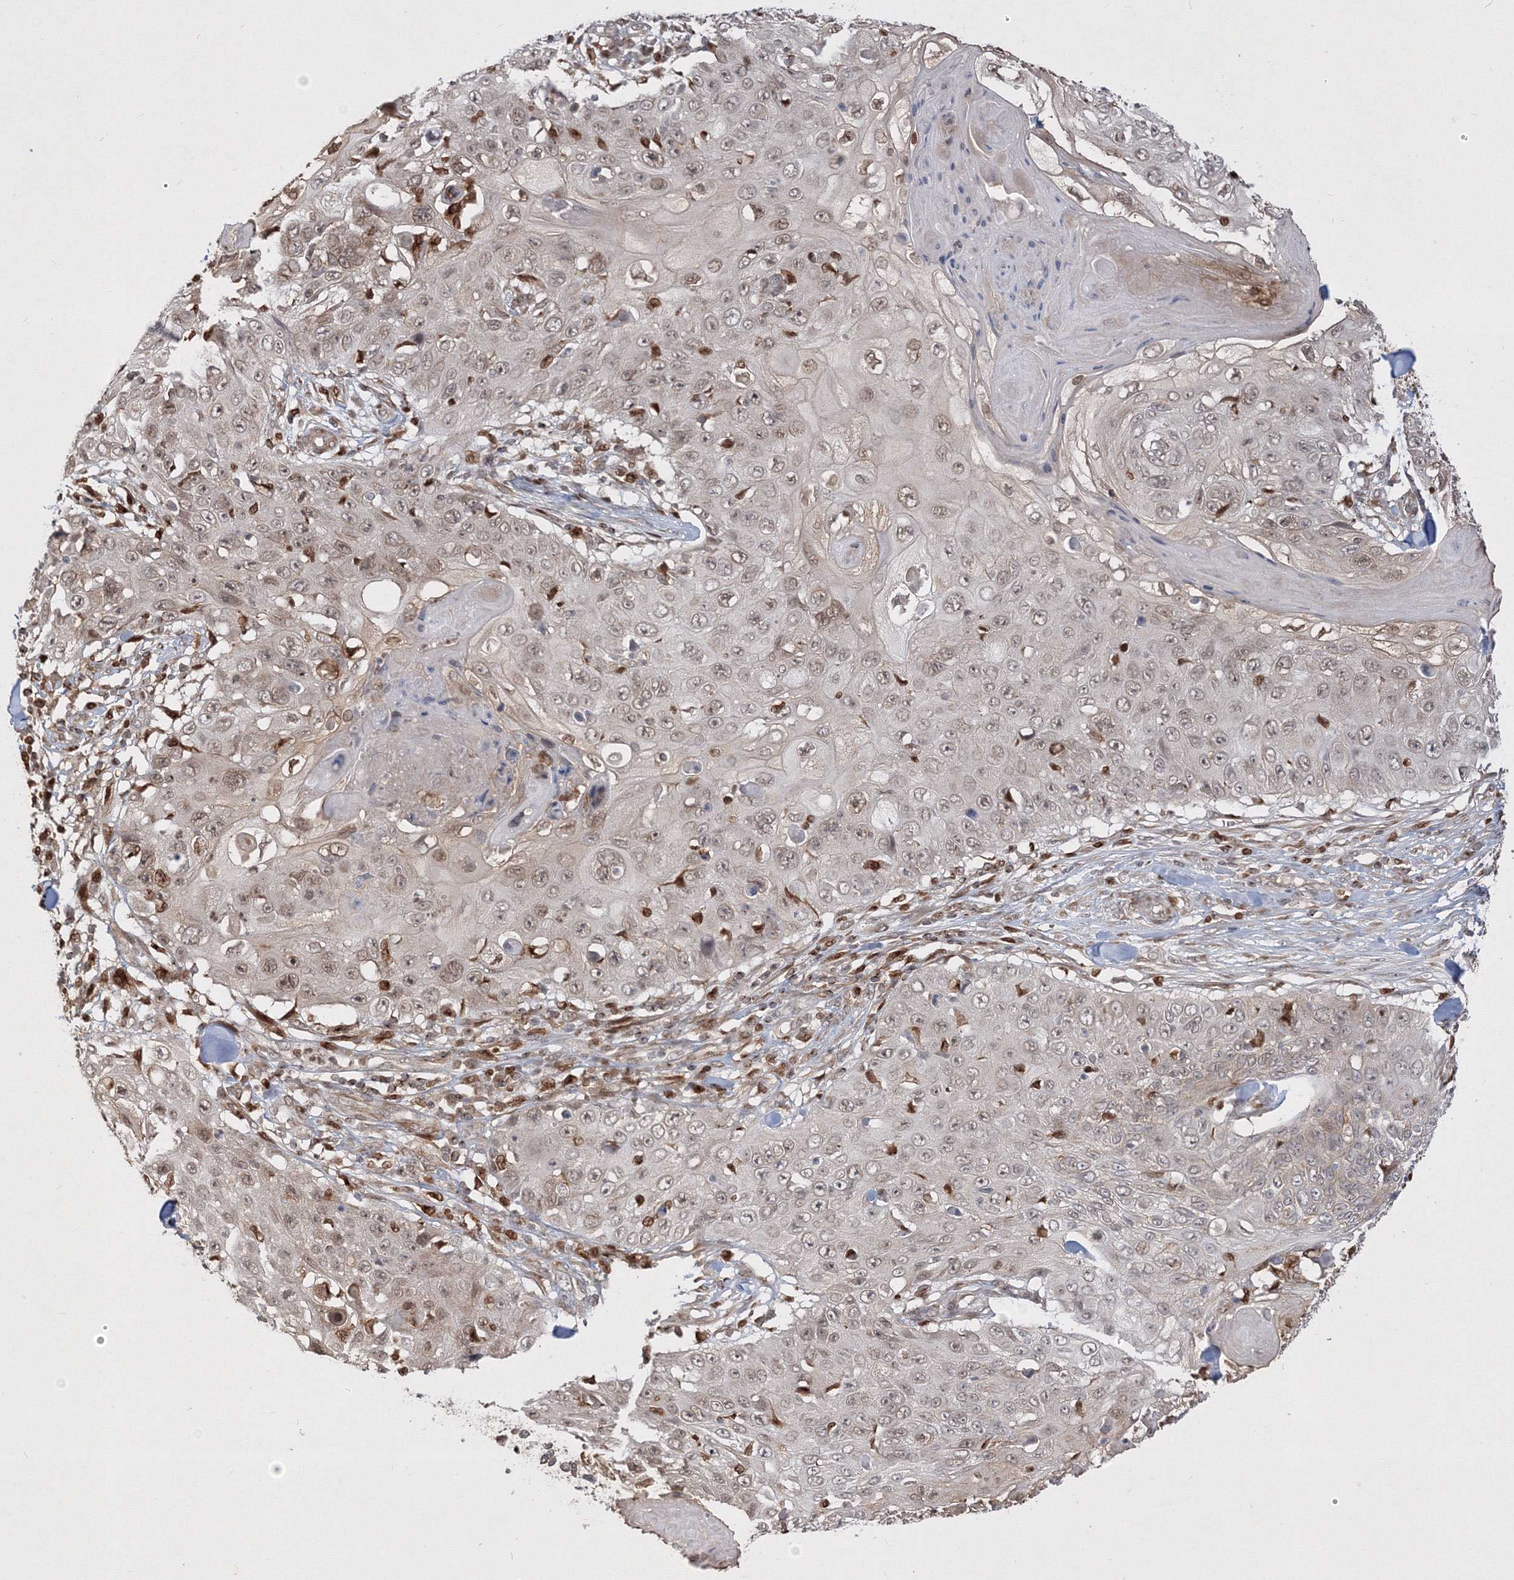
{"staining": {"intensity": "moderate", "quantity": "<25%", "location": "nuclear"}, "tissue": "skin cancer", "cell_type": "Tumor cells", "image_type": "cancer", "snomed": [{"axis": "morphology", "description": "Squamous cell carcinoma, NOS"}, {"axis": "topography", "description": "Skin"}], "caption": "A brown stain labels moderate nuclear staining of a protein in human skin squamous cell carcinoma tumor cells.", "gene": "TMEM50B", "patient": {"sex": "male", "age": 86}}